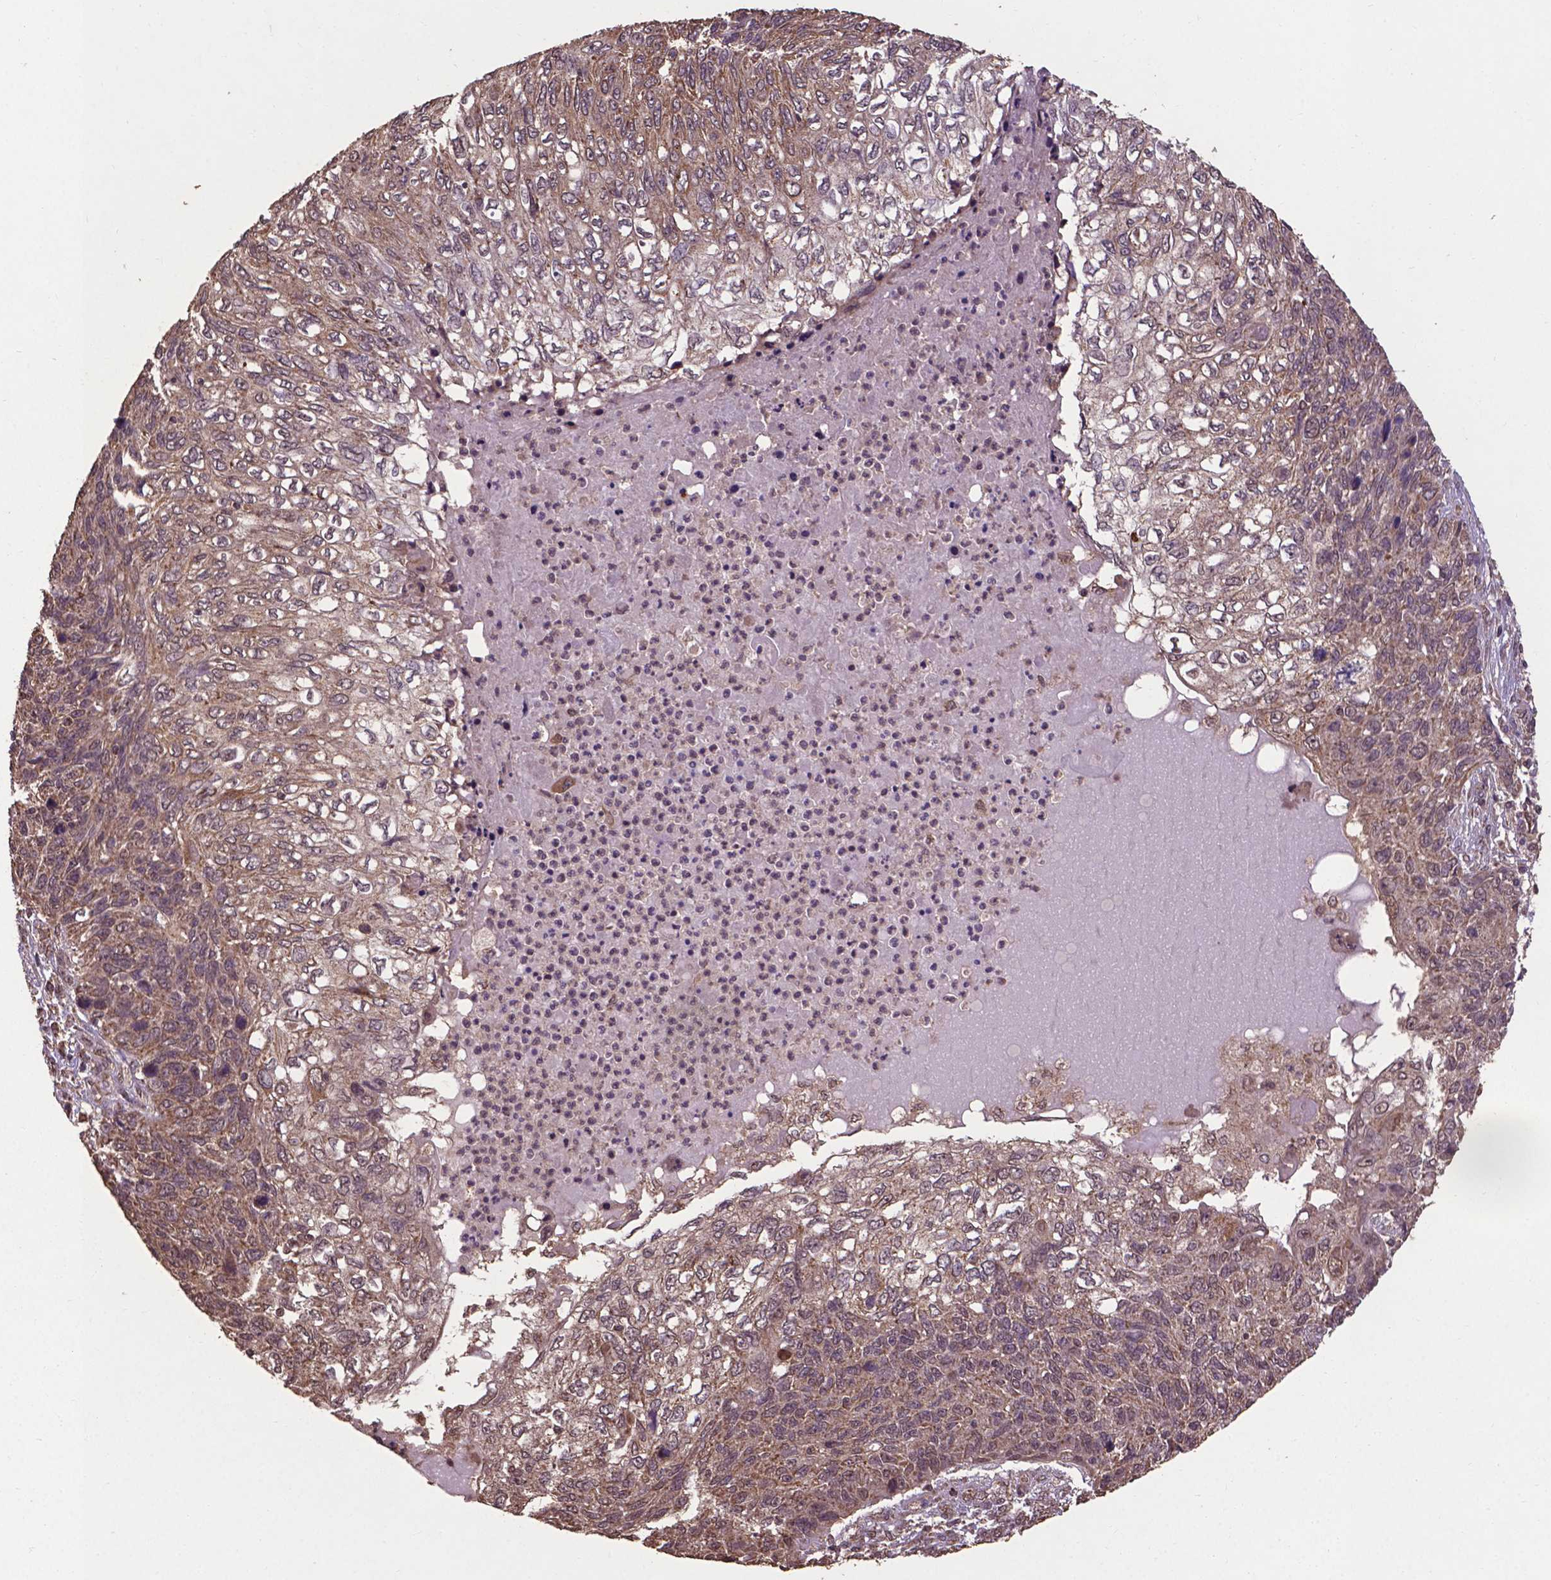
{"staining": {"intensity": "weak", "quantity": ">75%", "location": "cytoplasmic/membranous,nuclear"}, "tissue": "skin cancer", "cell_type": "Tumor cells", "image_type": "cancer", "snomed": [{"axis": "morphology", "description": "Squamous cell carcinoma, NOS"}, {"axis": "topography", "description": "Skin"}], "caption": "Protein expression analysis of skin cancer reveals weak cytoplasmic/membranous and nuclear expression in approximately >75% of tumor cells.", "gene": "DCAF1", "patient": {"sex": "male", "age": 92}}